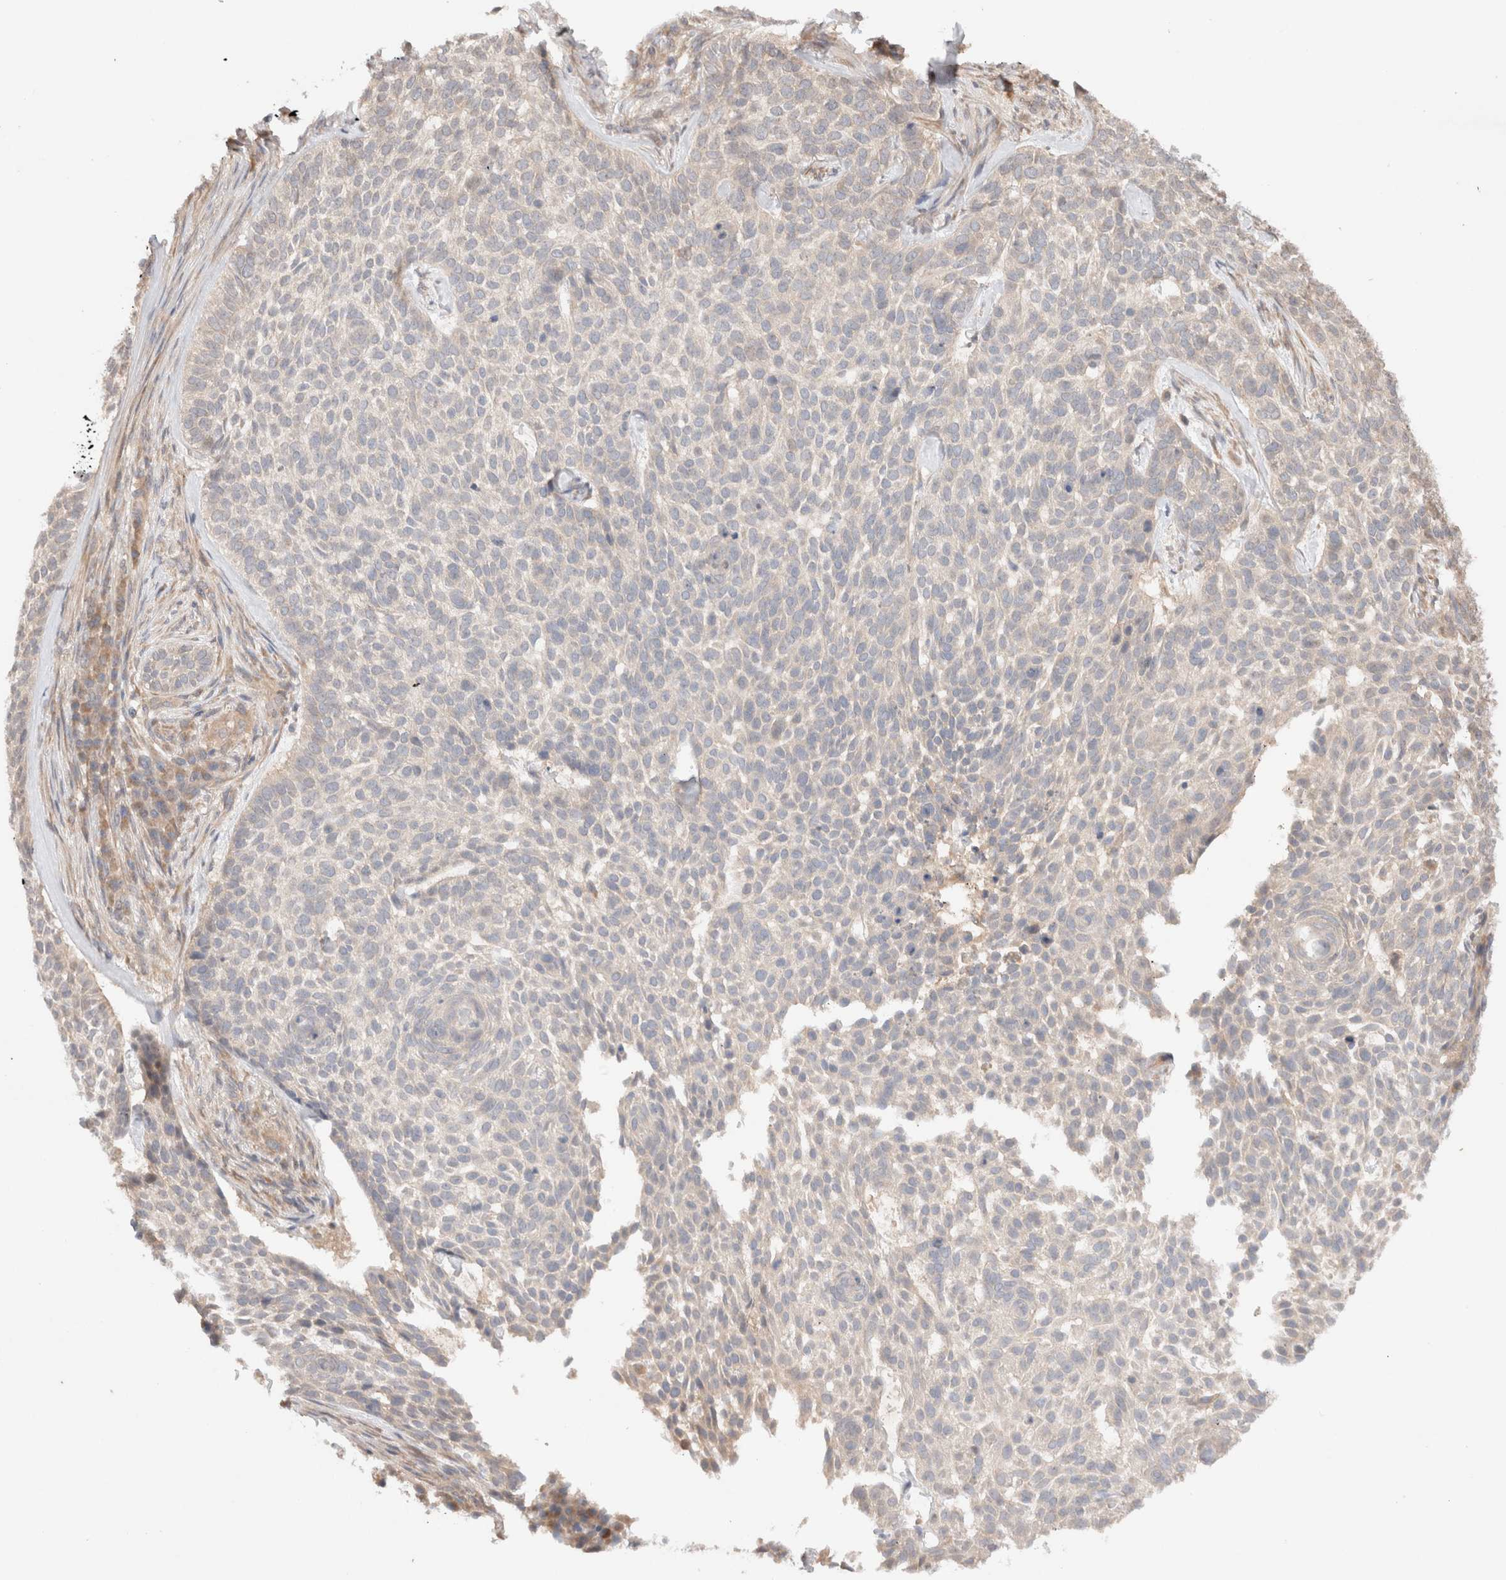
{"staining": {"intensity": "weak", "quantity": "<25%", "location": "cytoplasmic/membranous"}, "tissue": "skin cancer", "cell_type": "Tumor cells", "image_type": "cancer", "snomed": [{"axis": "morphology", "description": "Basal cell carcinoma"}, {"axis": "topography", "description": "Skin"}], "caption": "The IHC micrograph has no significant positivity in tumor cells of basal cell carcinoma (skin) tissue. (DAB (3,3'-diaminobenzidine) immunohistochemistry, high magnification).", "gene": "KLHL20", "patient": {"sex": "female", "age": 64}}